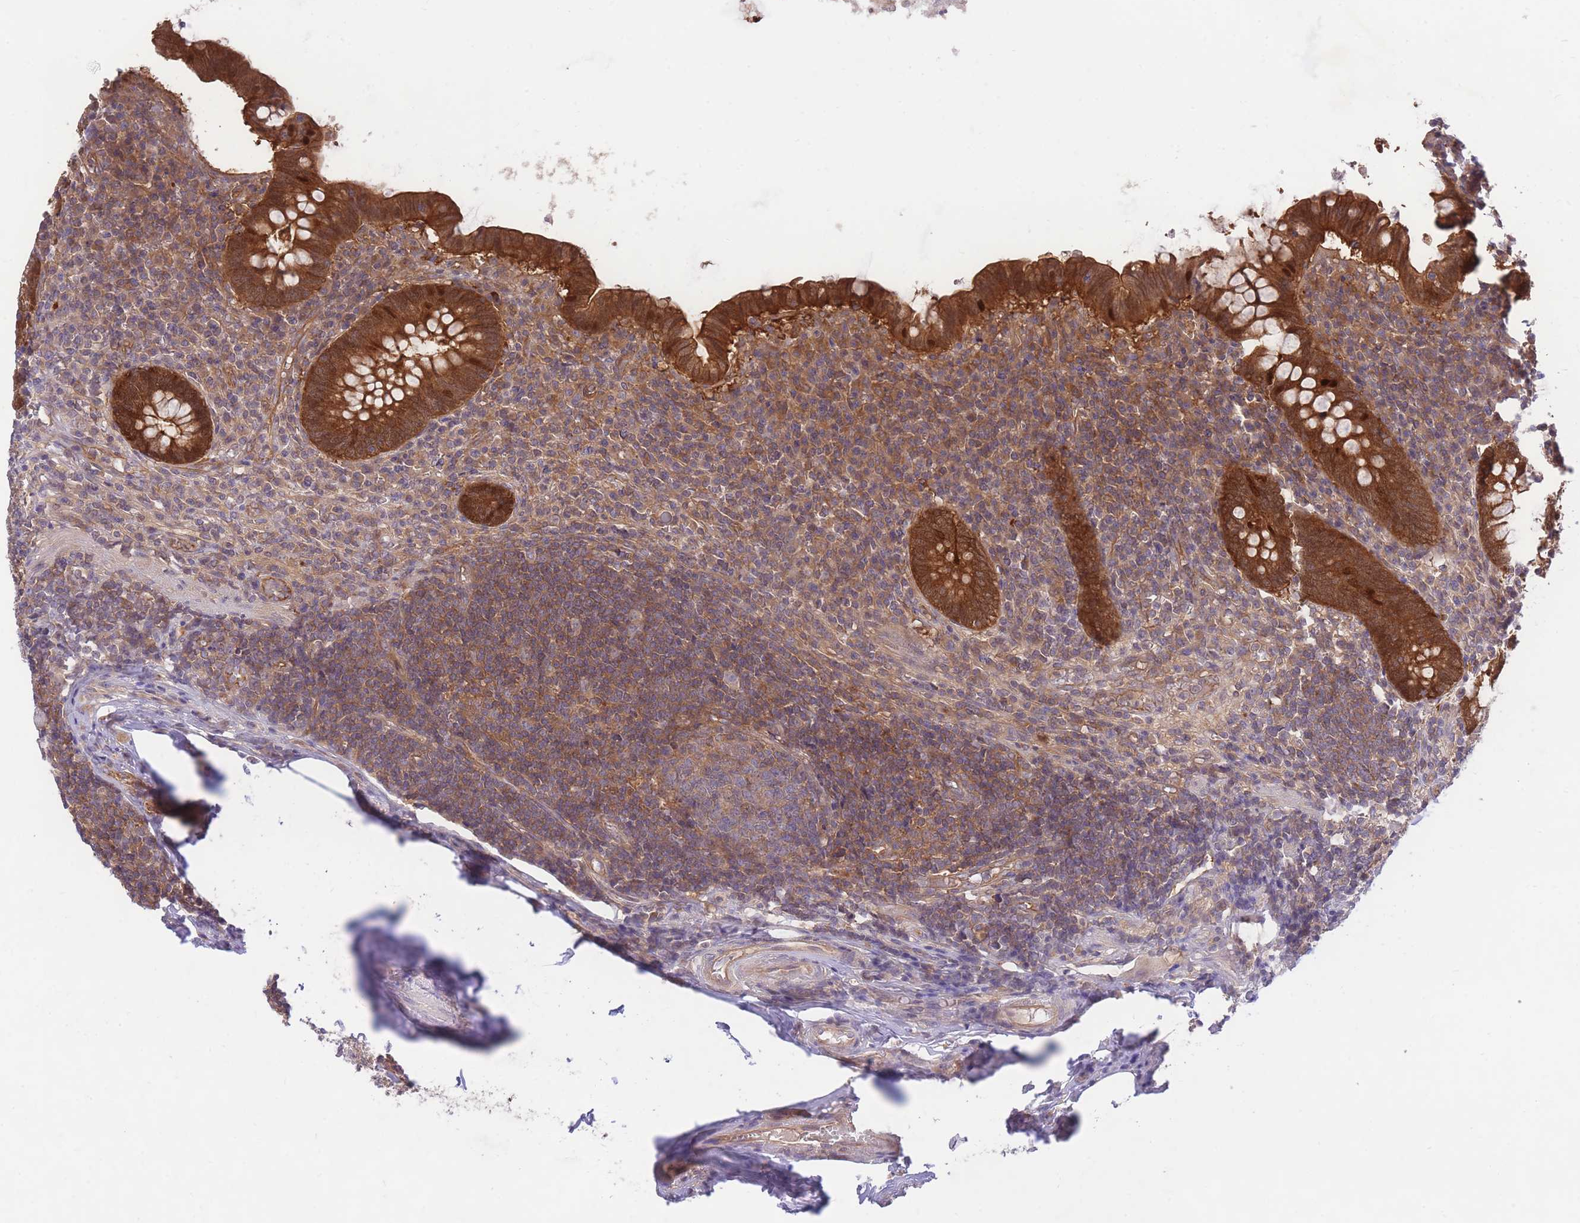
{"staining": {"intensity": "strong", "quantity": ">75%", "location": "cytoplasmic/membranous"}, "tissue": "appendix", "cell_type": "Glandular cells", "image_type": "normal", "snomed": [{"axis": "morphology", "description": "Normal tissue, NOS"}, {"axis": "topography", "description": "Appendix"}], "caption": "This image shows benign appendix stained with immunohistochemistry to label a protein in brown. The cytoplasmic/membranous of glandular cells show strong positivity for the protein. Nuclei are counter-stained blue.", "gene": "PREP", "patient": {"sex": "male", "age": 83}}